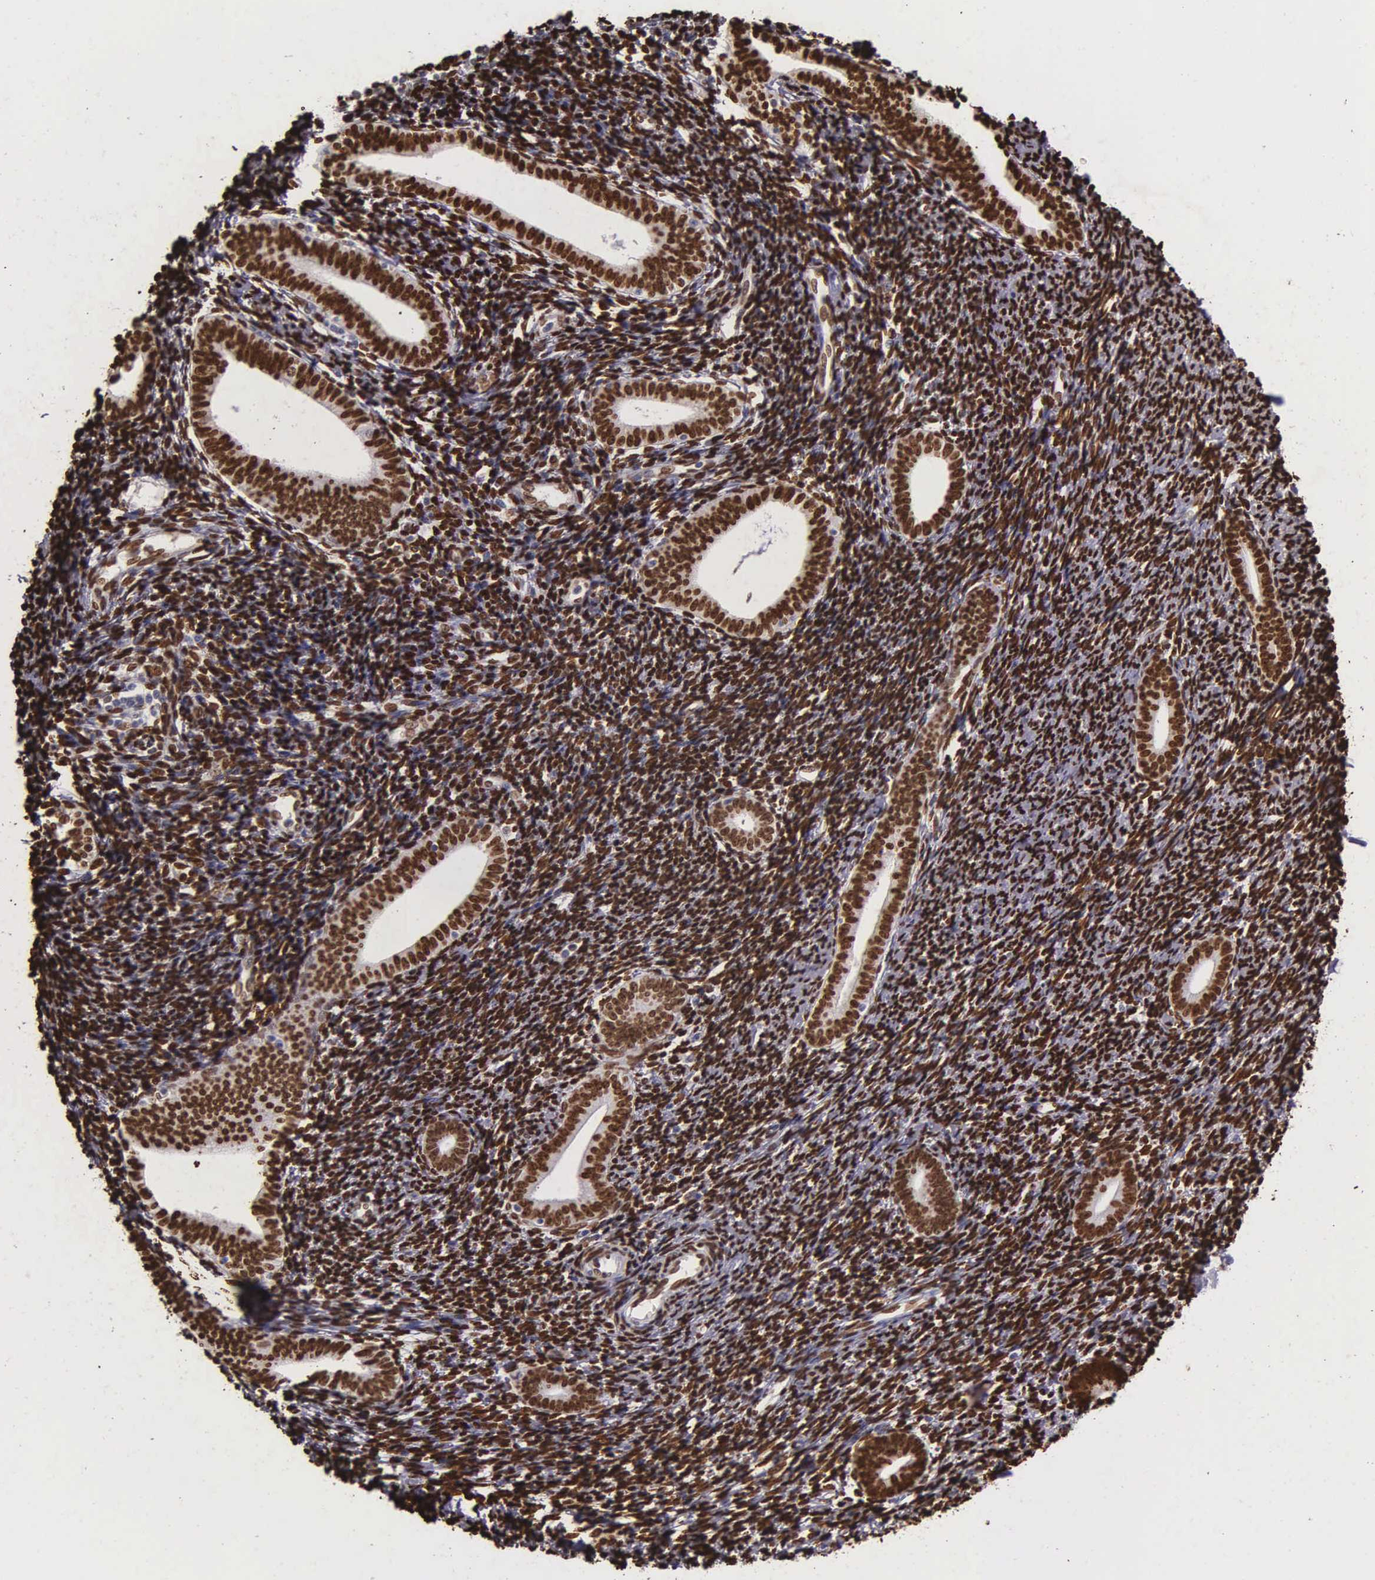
{"staining": {"intensity": "strong", "quantity": ">75%", "location": "nuclear"}, "tissue": "endometrium", "cell_type": "Cells in endometrial stroma", "image_type": "normal", "snomed": [{"axis": "morphology", "description": "Normal tissue, NOS"}, {"axis": "topography", "description": "Endometrium"}], "caption": "DAB (3,3'-diaminobenzidine) immunohistochemical staining of benign endometrium shows strong nuclear protein positivity in about >75% of cells in endometrial stroma.", "gene": "H1", "patient": {"sex": "female", "age": 52}}